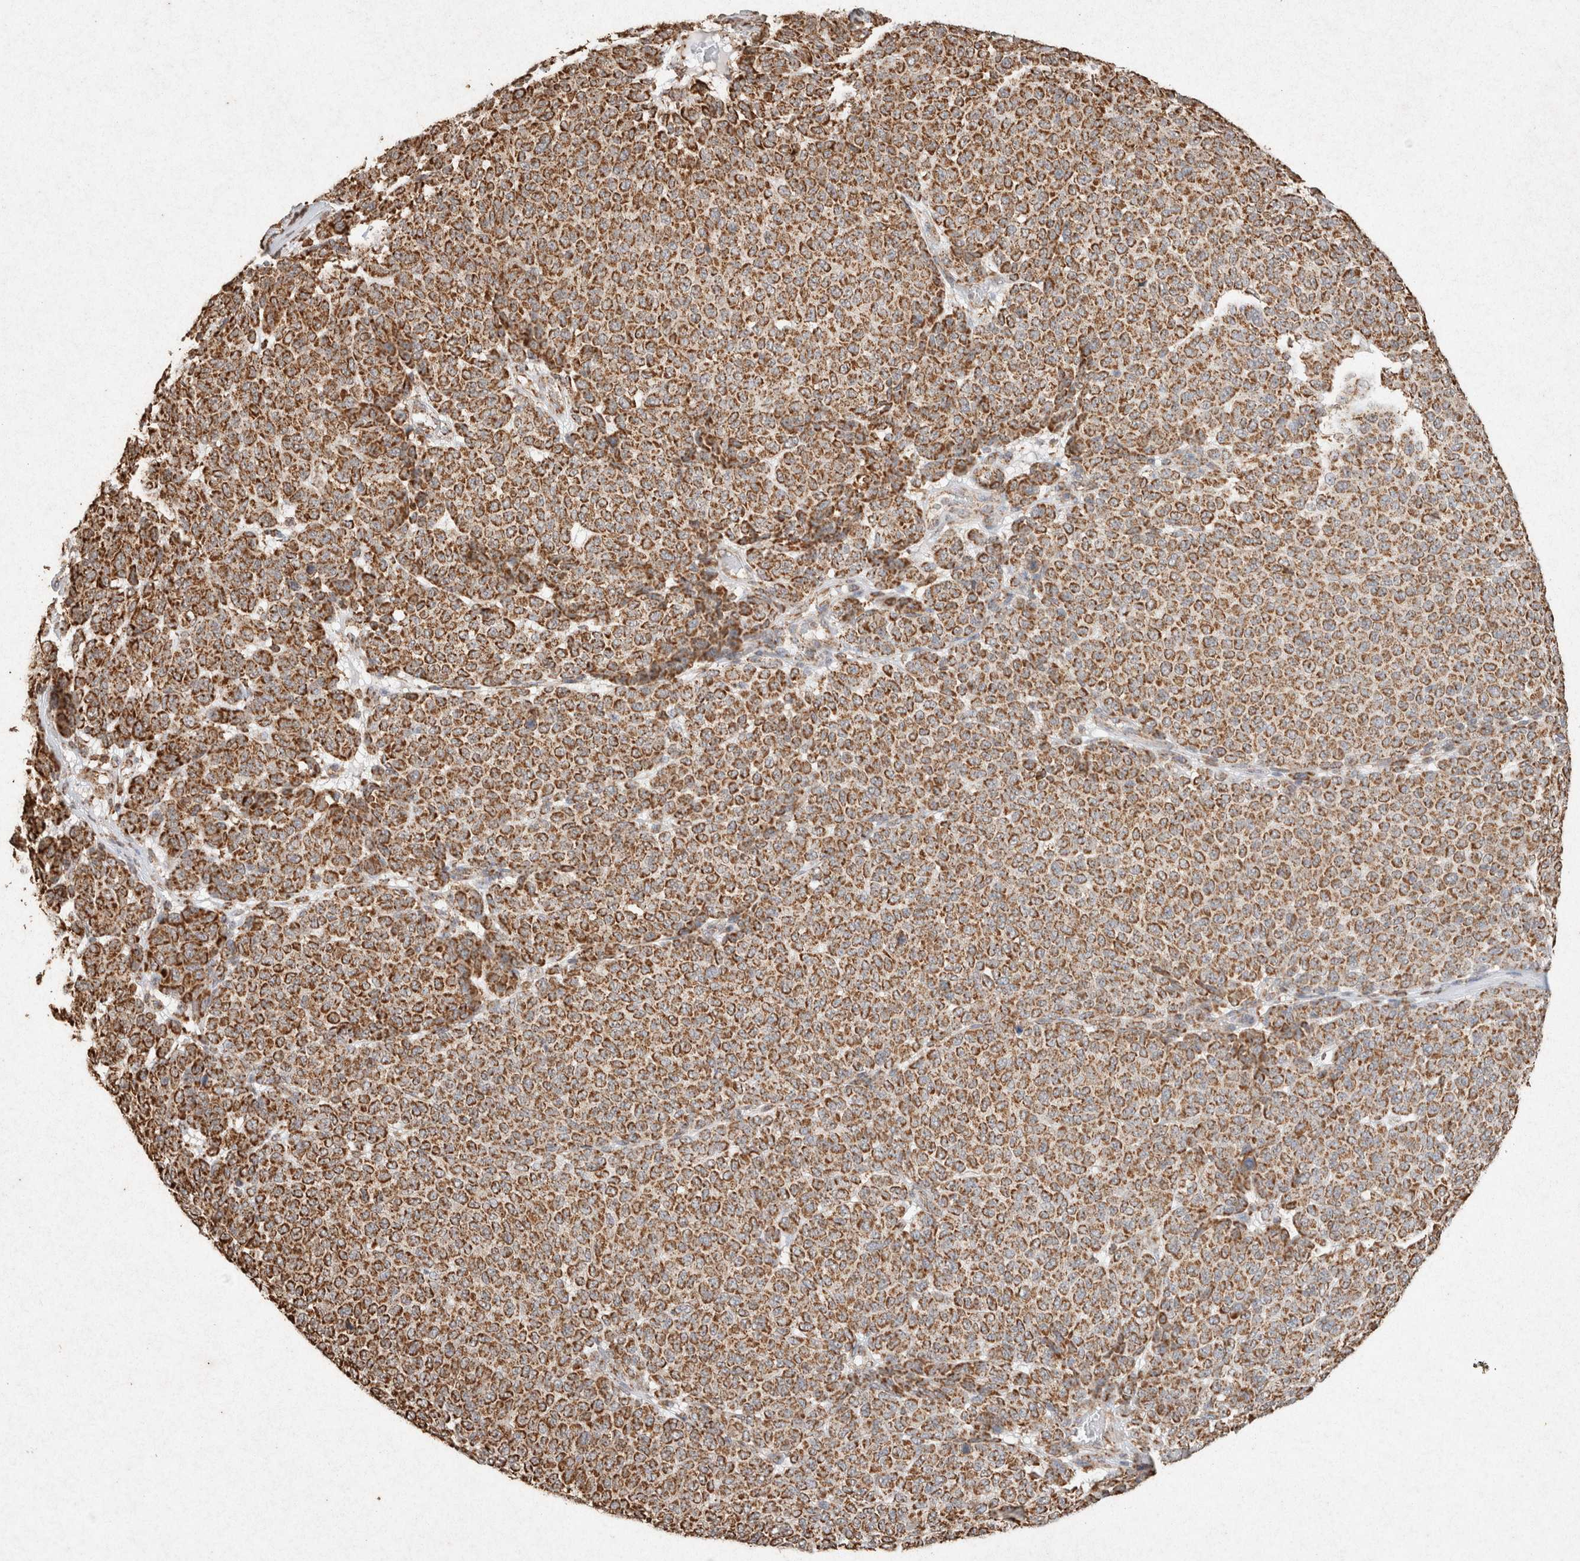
{"staining": {"intensity": "strong", "quantity": ">75%", "location": "cytoplasmic/membranous"}, "tissue": "melanoma", "cell_type": "Tumor cells", "image_type": "cancer", "snomed": [{"axis": "morphology", "description": "Malignant melanoma, NOS"}, {"axis": "topography", "description": "Skin"}], "caption": "Protein staining of melanoma tissue displays strong cytoplasmic/membranous staining in approximately >75% of tumor cells.", "gene": "SDC2", "patient": {"sex": "male", "age": 59}}